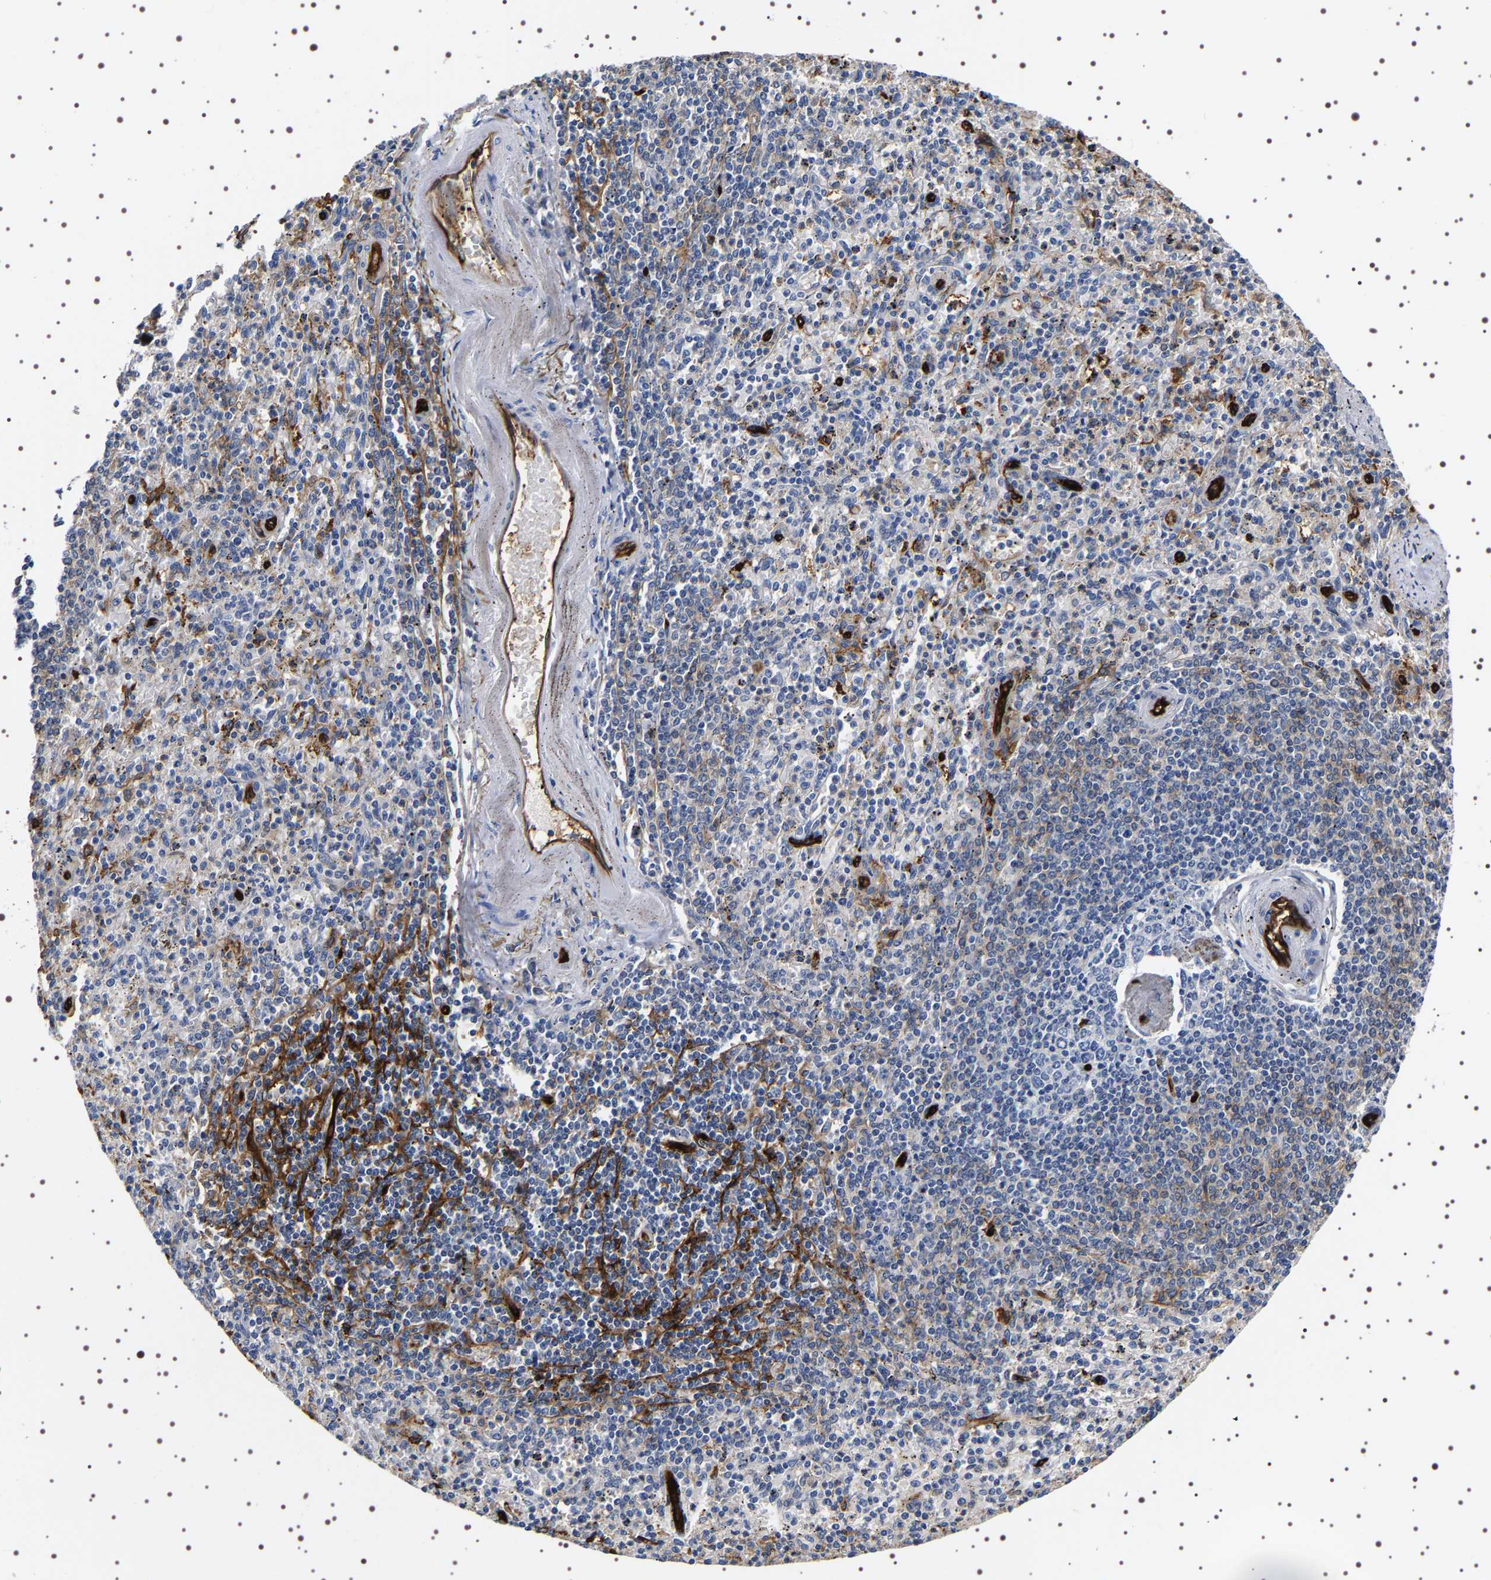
{"staining": {"intensity": "negative", "quantity": "none", "location": "none"}, "tissue": "spleen", "cell_type": "Cells in red pulp", "image_type": "normal", "snomed": [{"axis": "morphology", "description": "Normal tissue, NOS"}, {"axis": "topography", "description": "Spleen"}], "caption": "The histopathology image reveals no significant staining in cells in red pulp of spleen. The staining is performed using DAB brown chromogen with nuclei counter-stained in using hematoxylin.", "gene": "ALPL", "patient": {"sex": "male", "age": 72}}